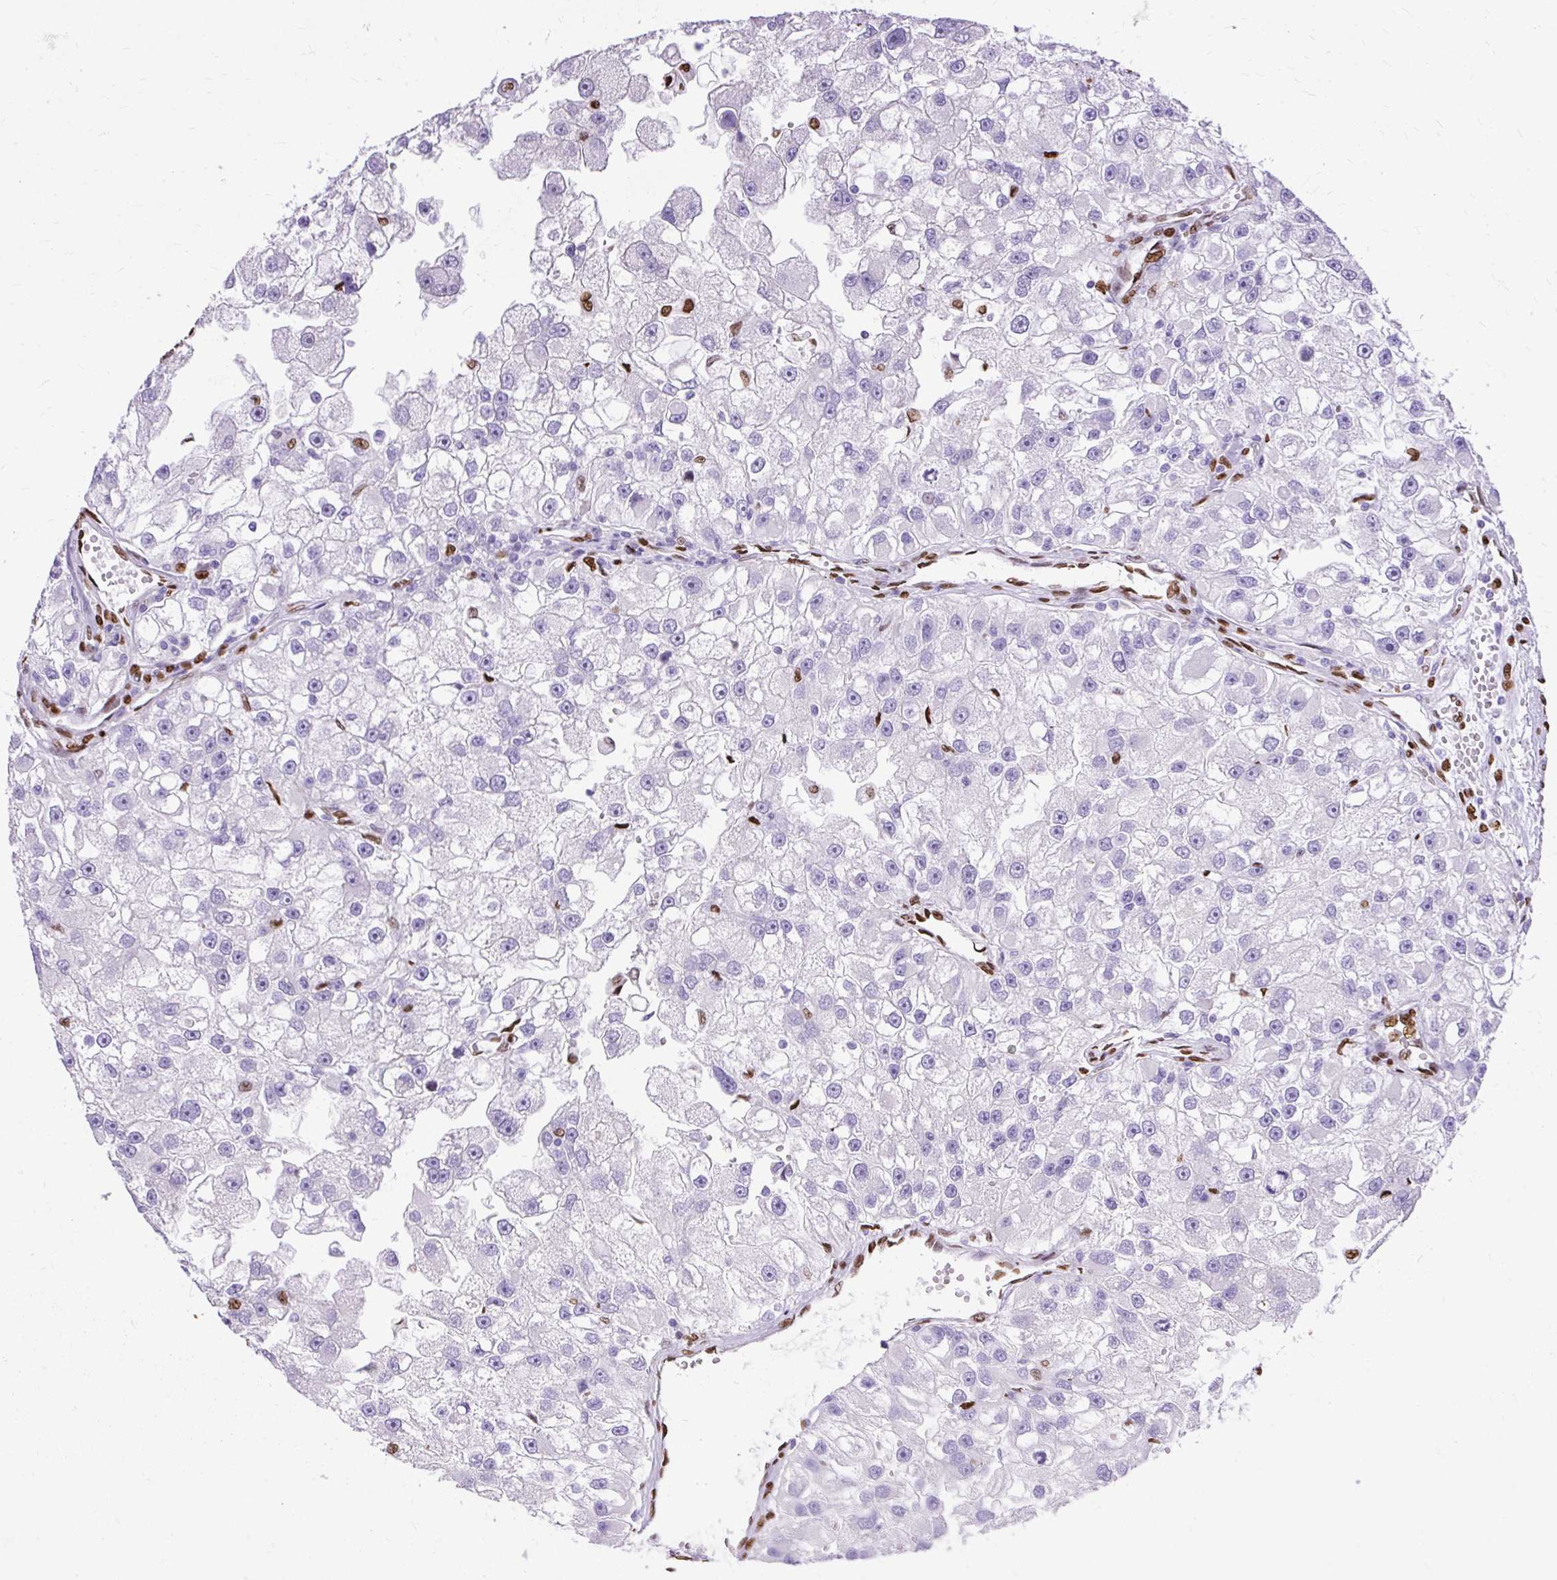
{"staining": {"intensity": "negative", "quantity": "none", "location": "none"}, "tissue": "renal cancer", "cell_type": "Tumor cells", "image_type": "cancer", "snomed": [{"axis": "morphology", "description": "Adenocarcinoma, NOS"}, {"axis": "topography", "description": "Kidney"}], "caption": "A photomicrograph of renal adenocarcinoma stained for a protein demonstrates no brown staining in tumor cells. (DAB IHC with hematoxylin counter stain).", "gene": "TMEM184C", "patient": {"sex": "male", "age": 63}}